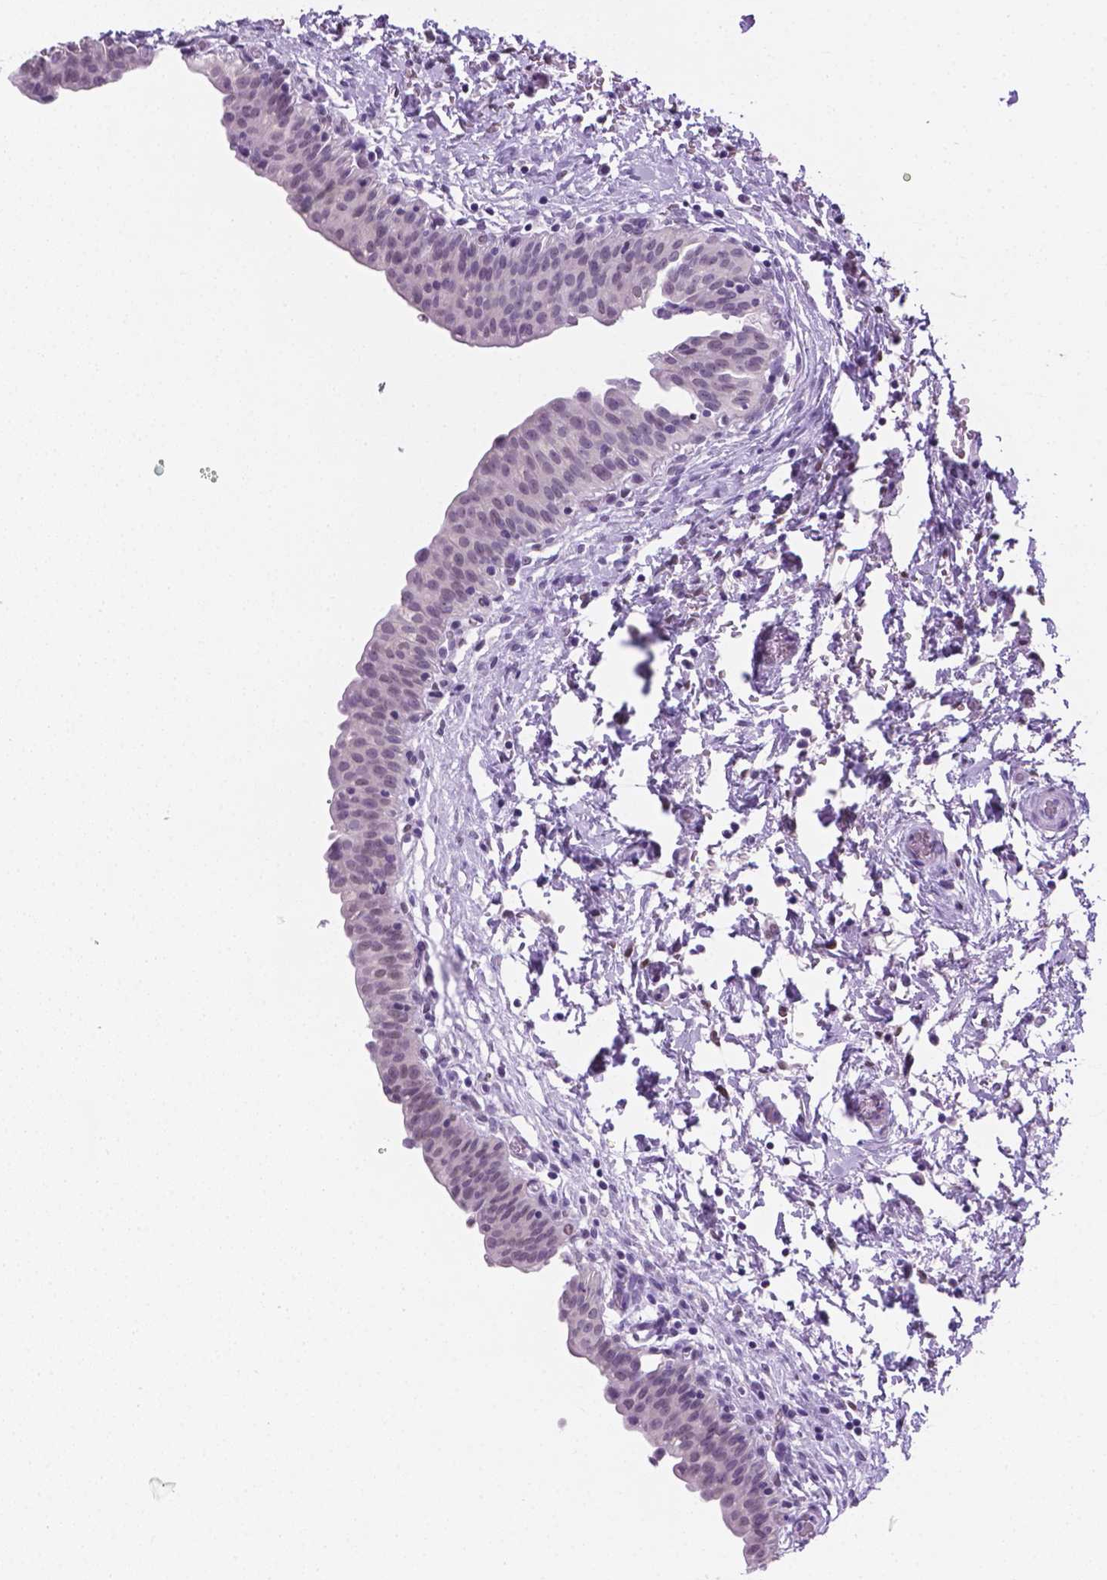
{"staining": {"intensity": "negative", "quantity": "none", "location": "none"}, "tissue": "urinary bladder", "cell_type": "Urothelial cells", "image_type": "normal", "snomed": [{"axis": "morphology", "description": "Normal tissue, NOS"}, {"axis": "topography", "description": "Urinary bladder"}], "caption": "Immunohistochemistry (IHC) histopathology image of normal human urinary bladder stained for a protein (brown), which shows no positivity in urothelial cells.", "gene": "TMEM210", "patient": {"sex": "male", "age": 56}}